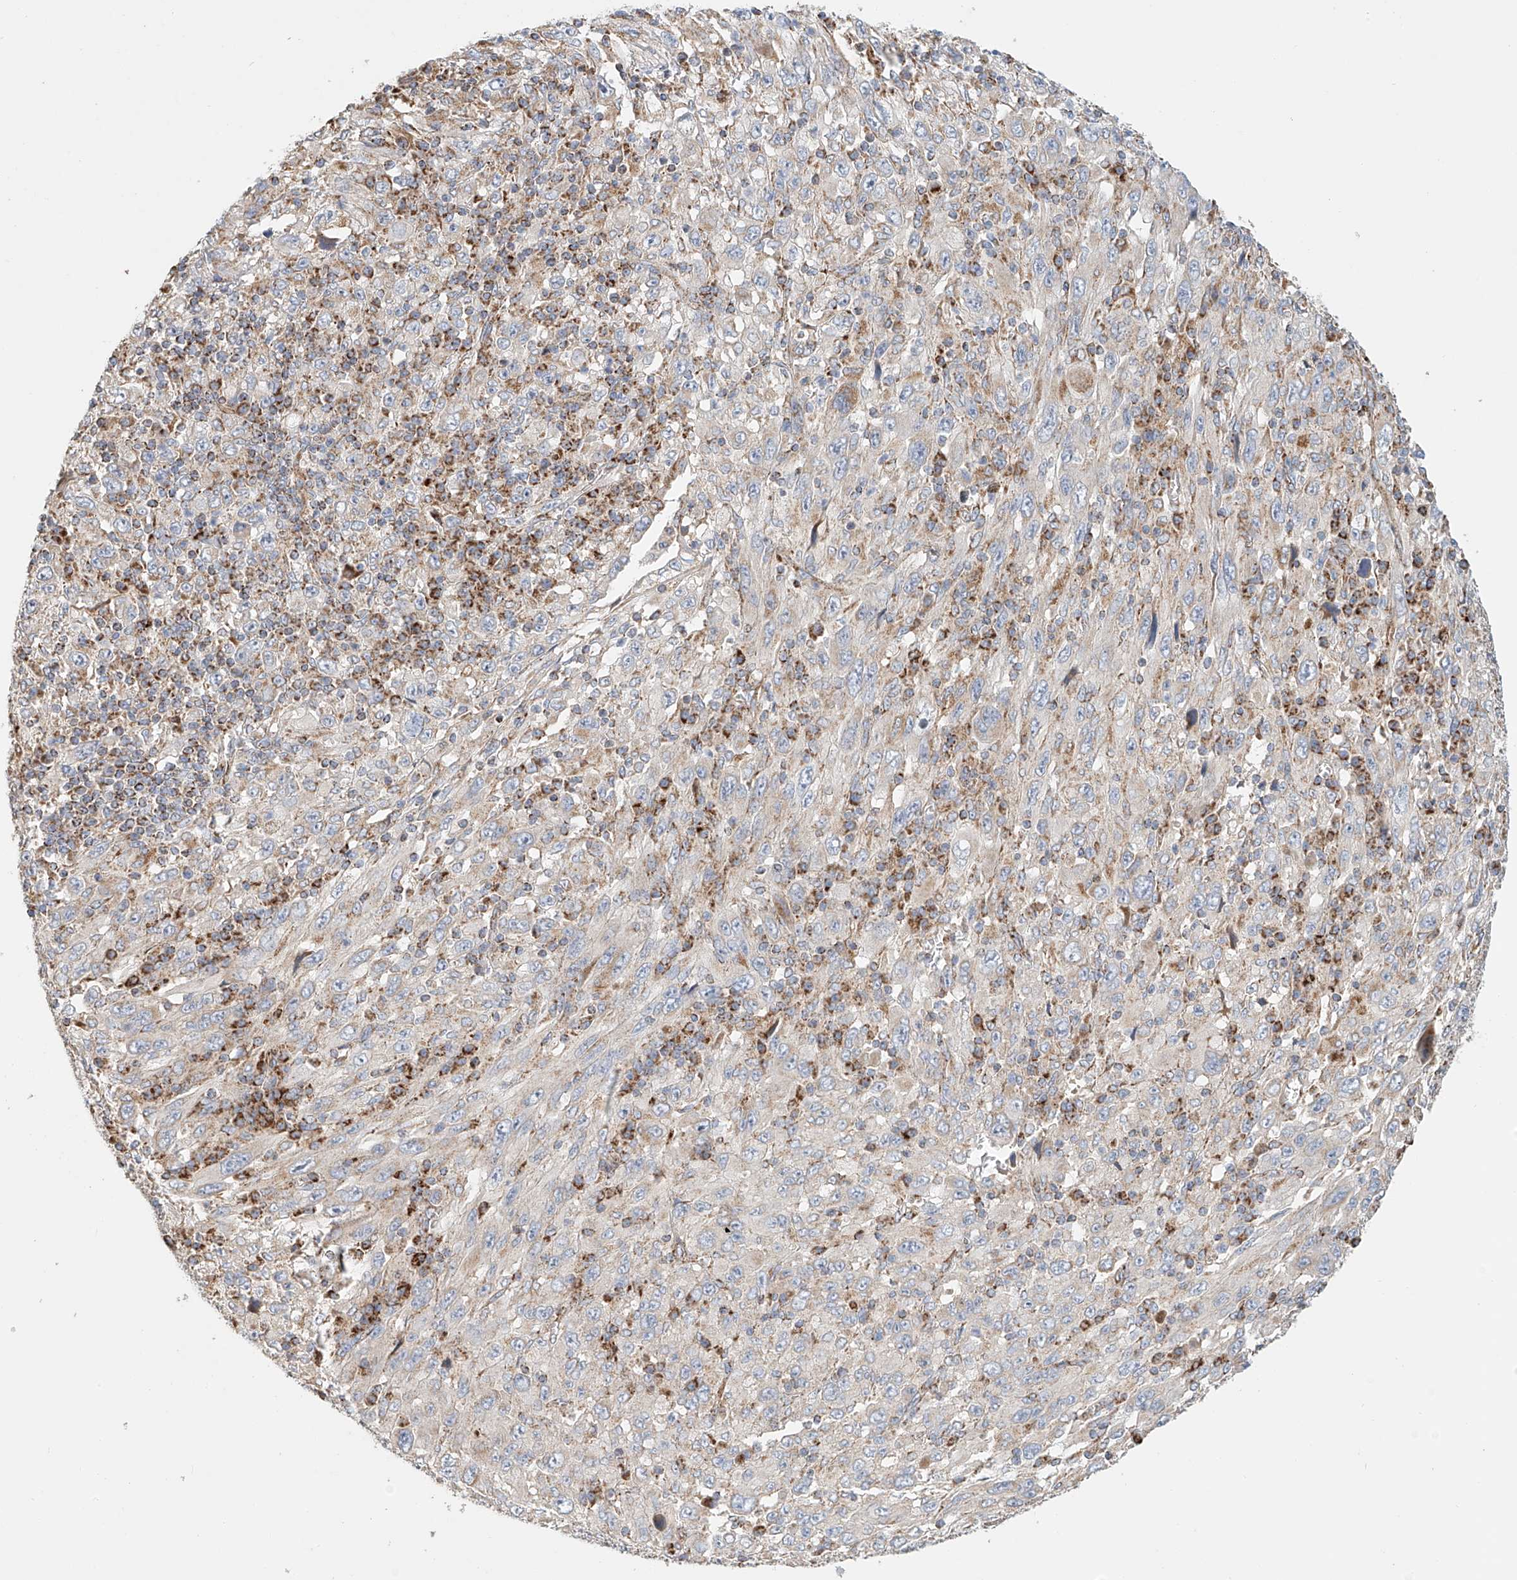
{"staining": {"intensity": "moderate", "quantity": "<25%", "location": "cytoplasmic/membranous"}, "tissue": "melanoma", "cell_type": "Tumor cells", "image_type": "cancer", "snomed": [{"axis": "morphology", "description": "Malignant melanoma, Metastatic site"}, {"axis": "topography", "description": "Skin"}], "caption": "High-power microscopy captured an immunohistochemistry histopathology image of melanoma, revealing moderate cytoplasmic/membranous expression in about <25% of tumor cells. The protein is stained brown, and the nuclei are stained in blue (DAB (3,3'-diaminobenzidine) IHC with brightfield microscopy, high magnification).", "gene": "MCL1", "patient": {"sex": "female", "age": 56}}